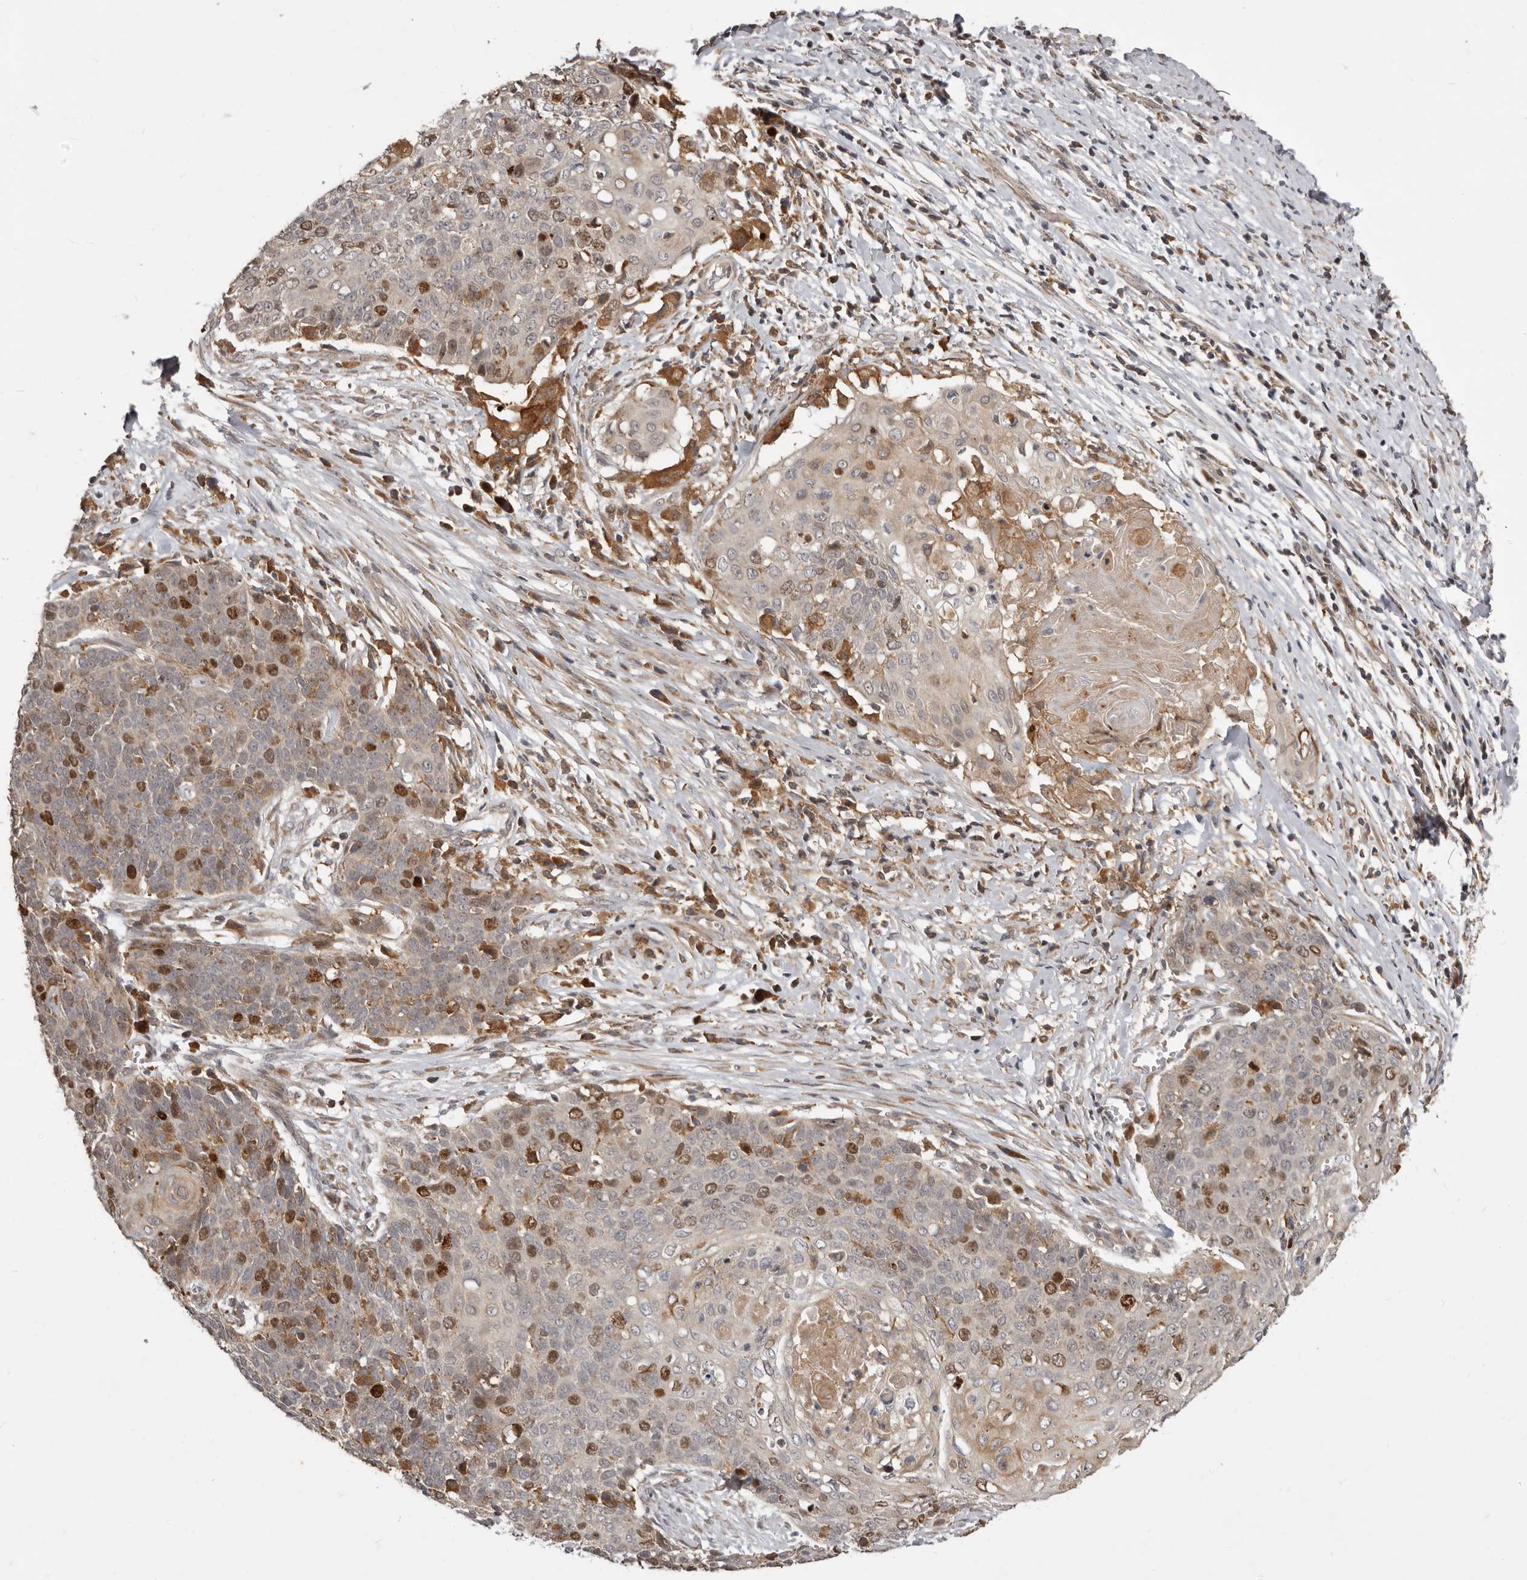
{"staining": {"intensity": "moderate", "quantity": "25%-75%", "location": "nuclear"}, "tissue": "cervical cancer", "cell_type": "Tumor cells", "image_type": "cancer", "snomed": [{"axis": "morphology", "description": "Squamous cell carcinoma, NOS"}, {"axis": "topography", "description": "Cervix"}], "caption": "This histopathology image exhibits cervical cancer (squamous cell carcinoma) stained with immunohistochemistry (IHC) to label a protein in brown. The nuclear of tumor cells show moderate positivity for the protein. Nuclei are counter-stained blue.", "gene": "RNF187", "patient": {"sex": "female", "age": 39}}